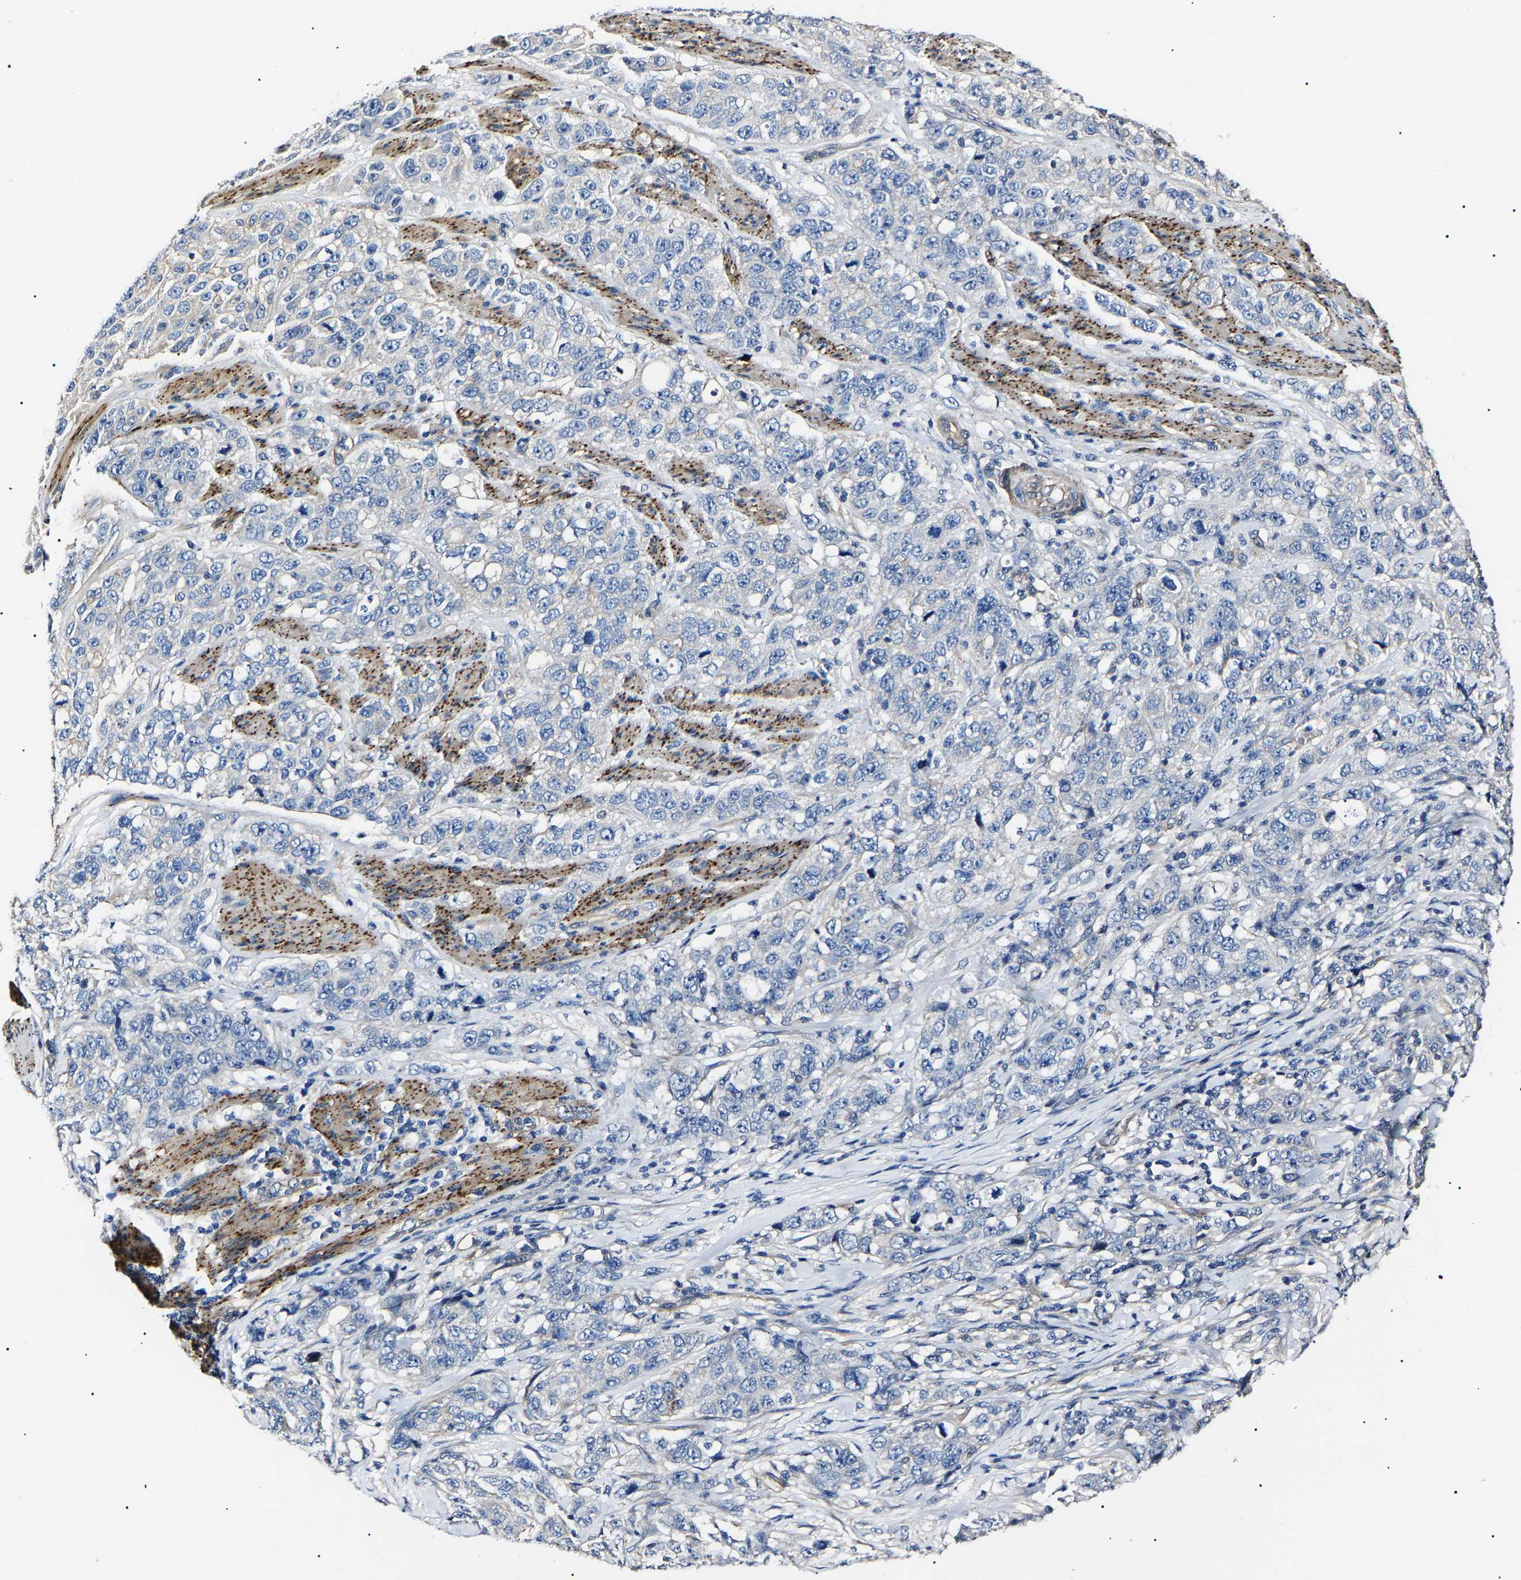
{"staining": {"intensity": "negative", "quantity": "none", "location": "none"}, "tissue": "stomach cancer", "cell_type": "Tumor cells", "image_type": "cancer", "snomed": [{"axis": "morphology", "description": "Adenocarcinoma, NOS"}, {"axis": "topography", "description": "Stomach"}], "caption": "There is no significant staining in tumor cells of stomach cancer (adenocarcinoma).", "gene": "KLHL42", "patient": {"sex": "male", "age": 48}}